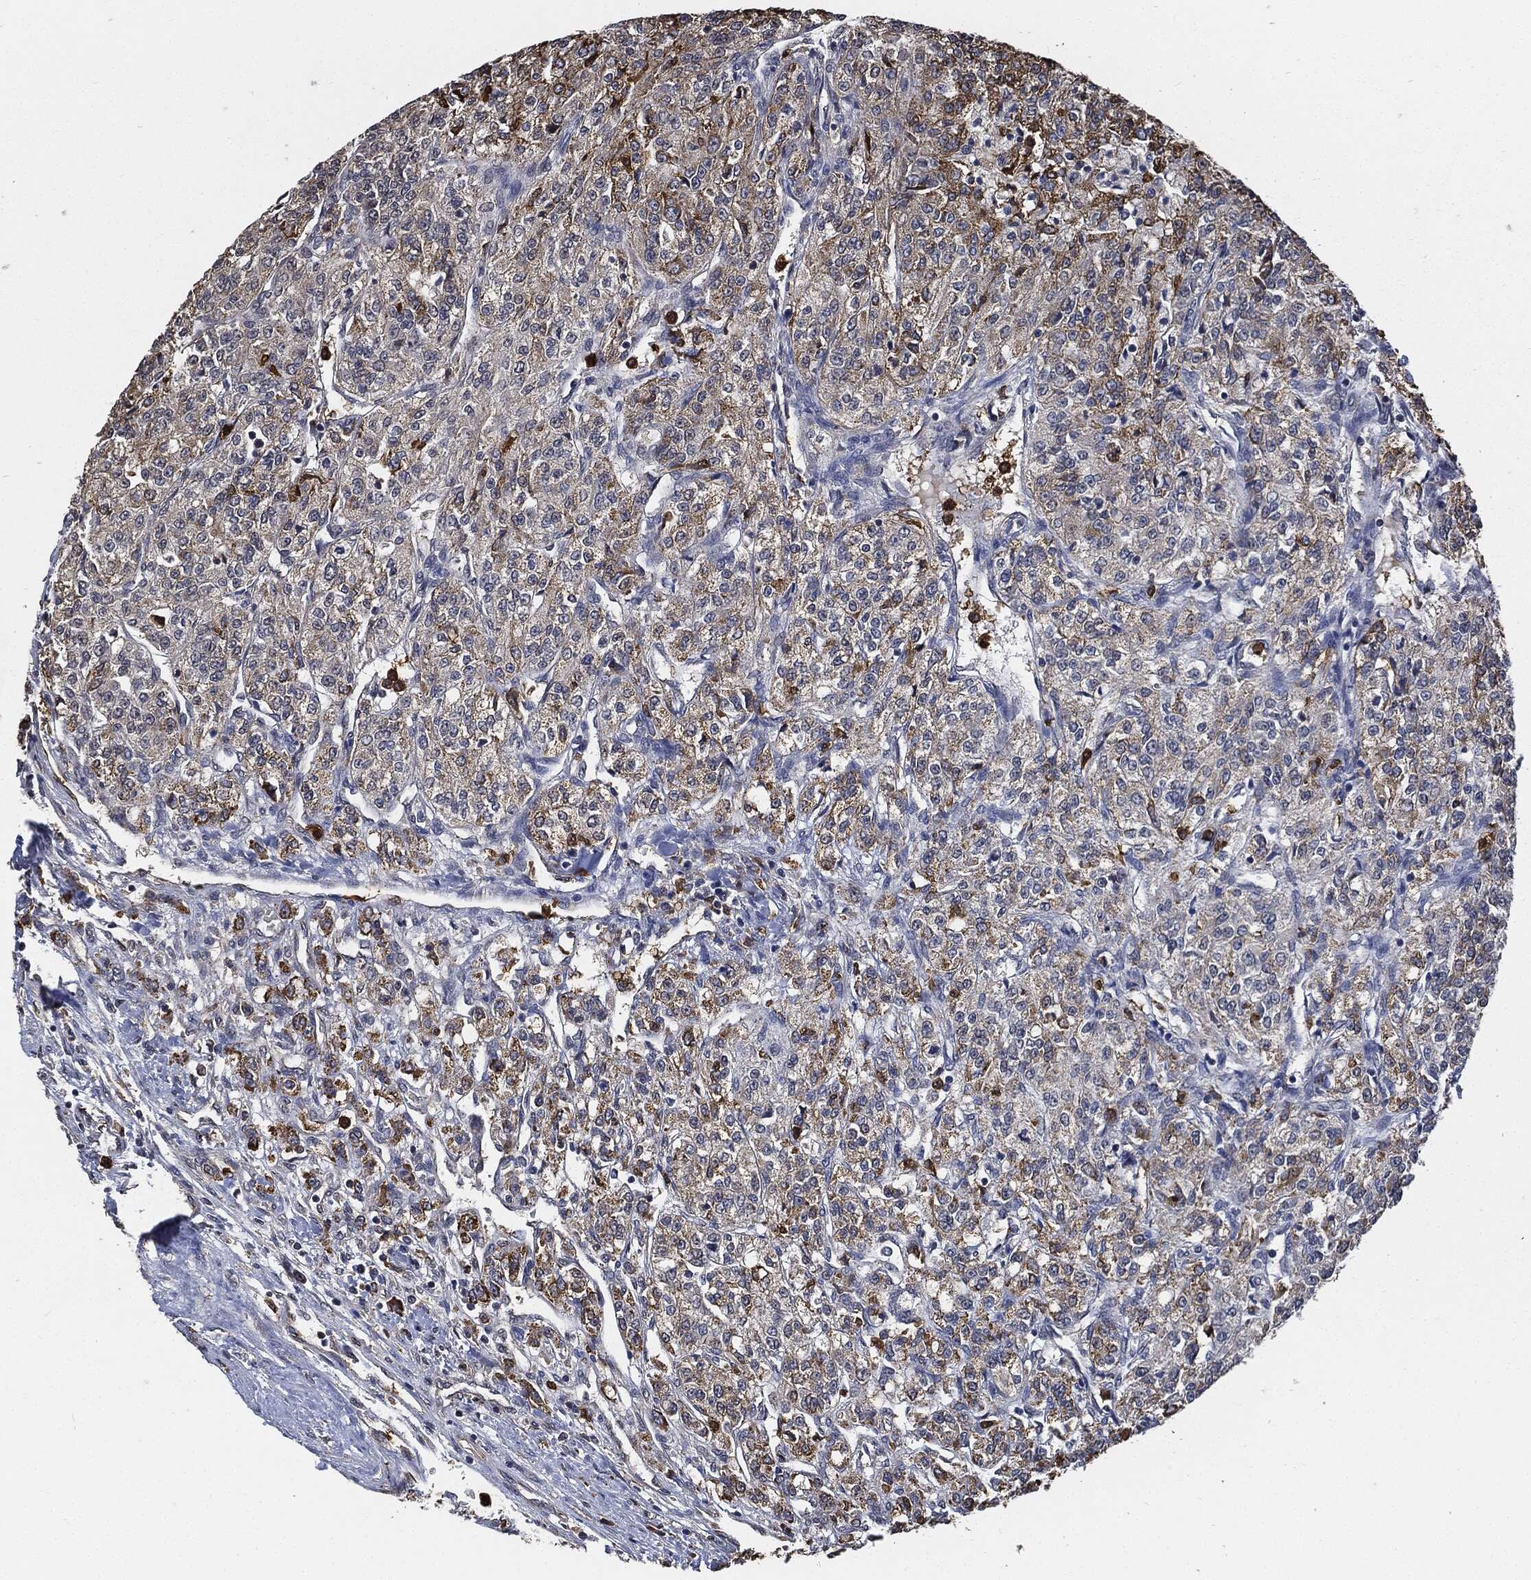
{"staining": {"intensity": "moderate", "quantity": ">75%", "location": "cytoplasmic/membranous"}, "tissue": "renal cancer", "cell_type": "Tumor cells", "image_type": "cancer", "snomed": [{"axis": "morphology", "description": "Adenocarcinoma, NOS"}, {"axis": "topography", "description": "Kidney"}], "caption": "Renal cancer (adenocarcinoma) stained for a protein (brown) demonstrates moderate cytoplasmic/membranous positive expression in approximately >75% of tumor cells.", "gene": "S100A9", "patient": {"sex": "female", "age": 63}}